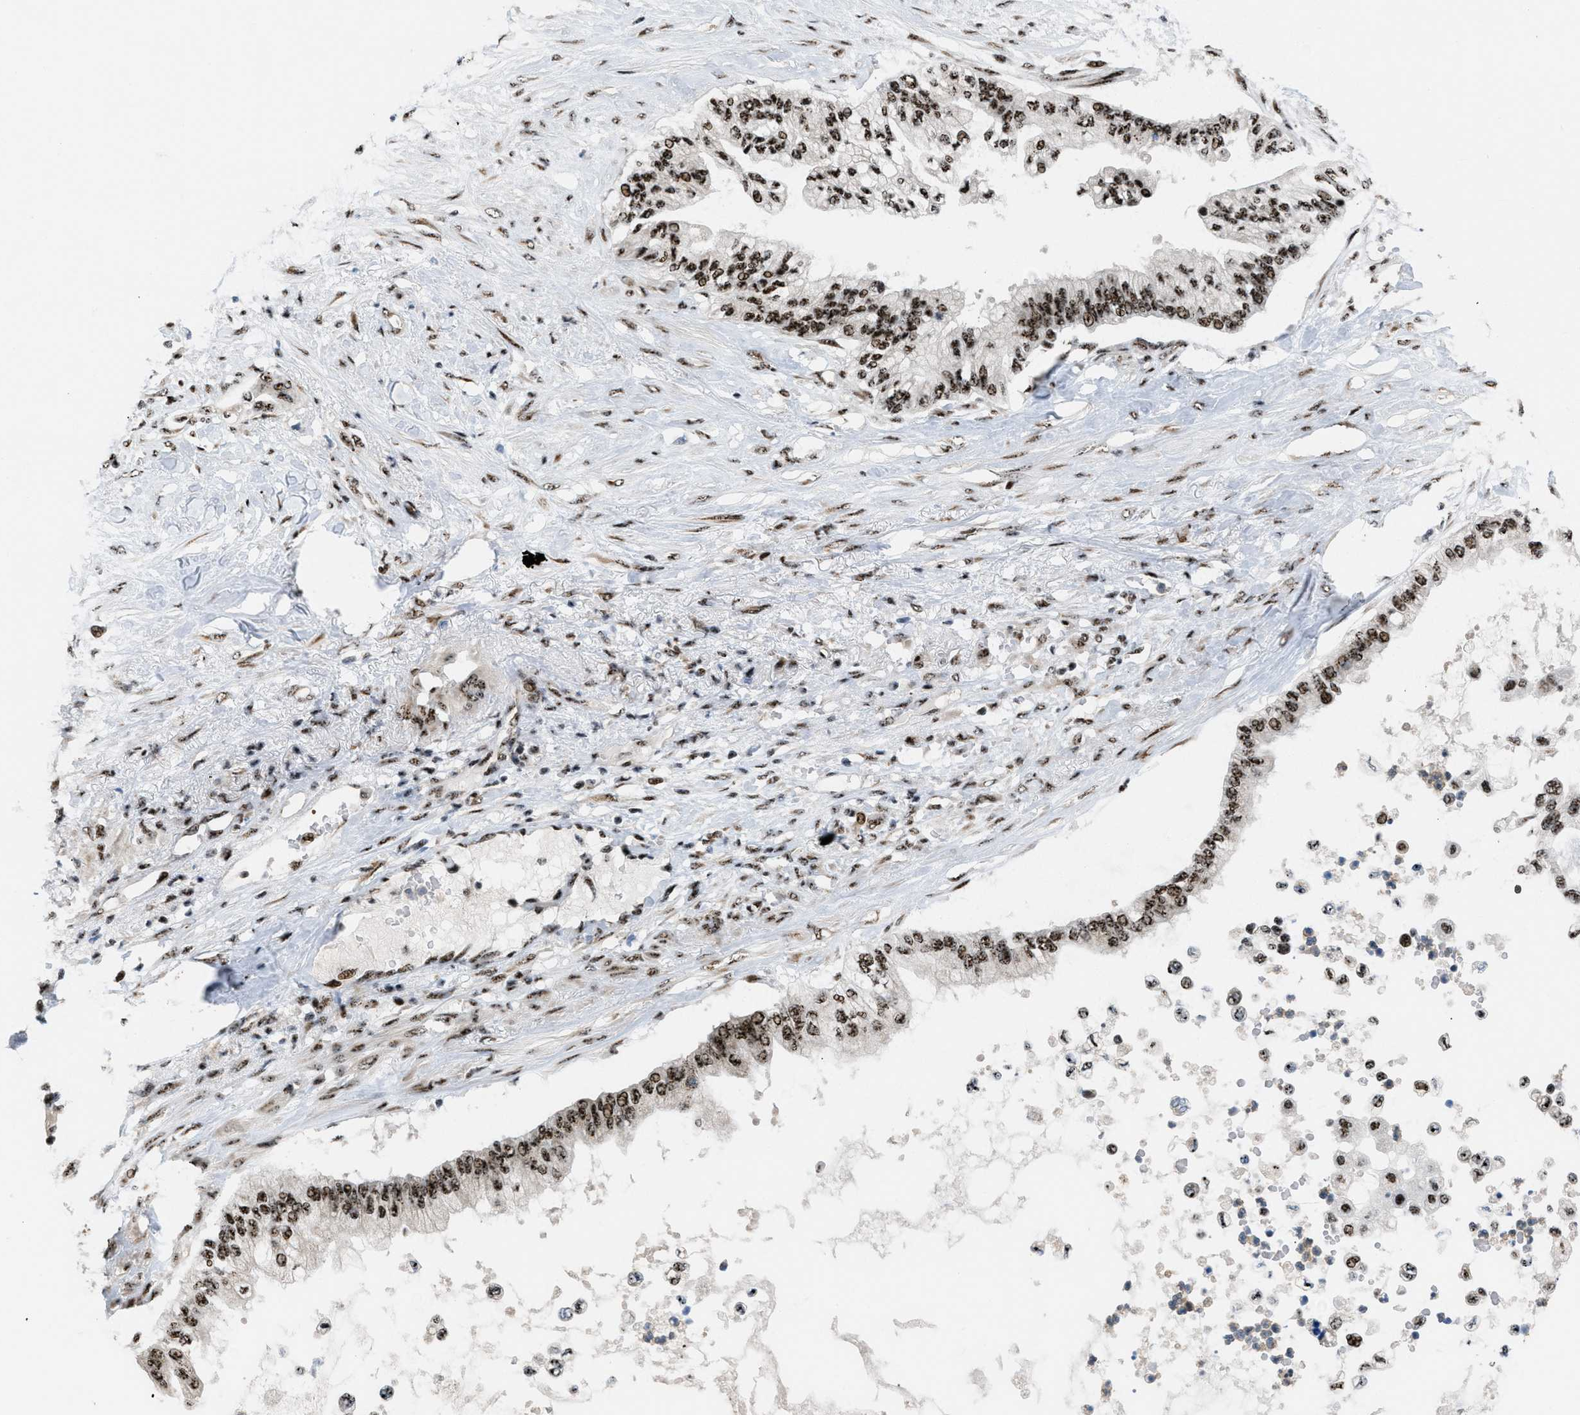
{"staining": {"intensity": "strong", "quantity": ">75%", "location": "nuclear"}, "tissue": "pancreatic cancer", "cell_type": "Tumor cells", "image_type": "cancer", "snomed": [{"axis": "morphology", "description": "Normal tissue, NOS"}, {"axis": "morphology", "description": "Adenocarcinoma, NOS"}, {"axis": "topography", "description": "Pancreas"}, {"axis": "topography", "description": "Duodenum"}], "caption": "Human adenocarcinoma (pancreatic) stained for a protein (brown) exhibits strong nuclear positive staining in approximately >75% of tumor cells.", "gene": "CDR2", "patient": {"sex": "female", "age": 60}}